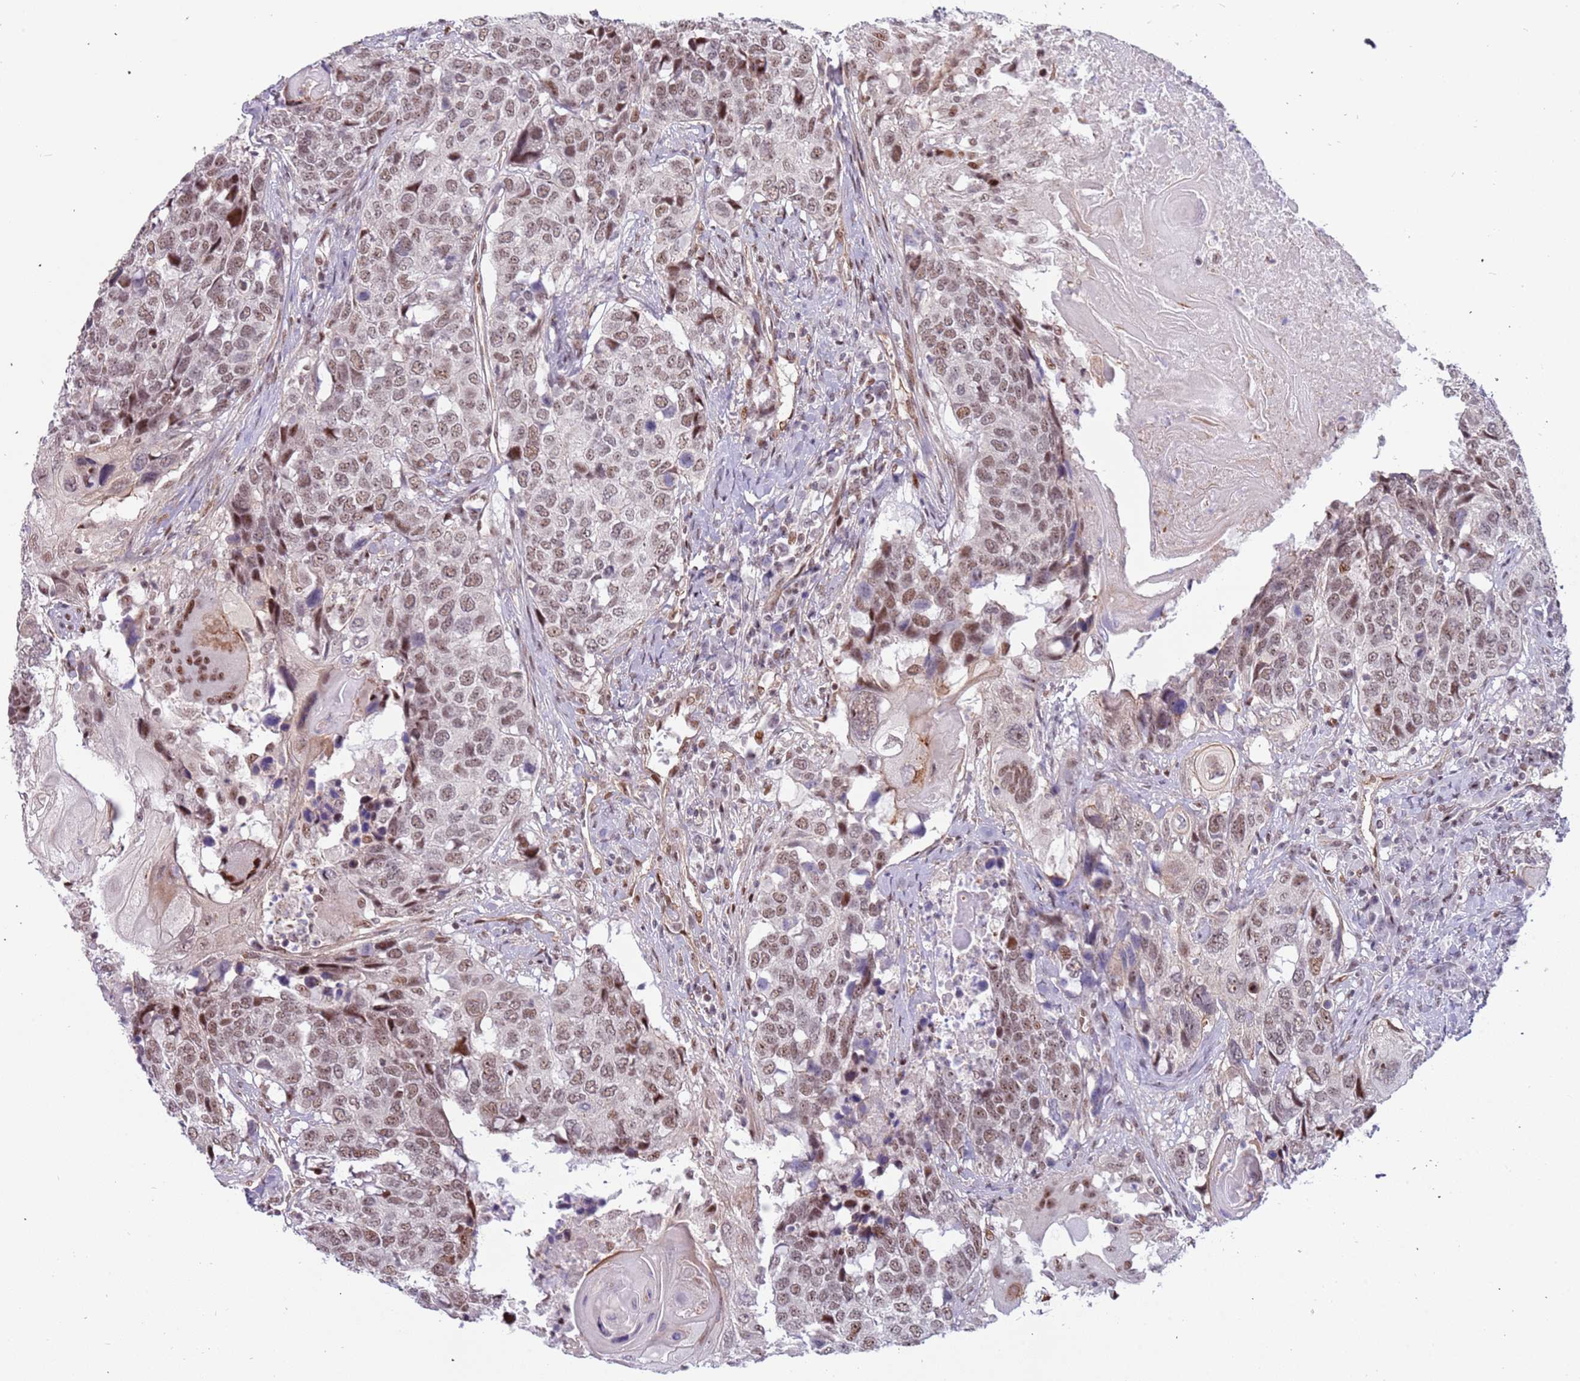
{"staining": {"intensity": "moderate", "quantity": ">75%", "location": "nuclear"}, "tissue": "head and neck cancer", "cell_type": "Tumor cells", "image_type": "cancer", "snomed": [{"axis": "morphology", "description": "Squamous cell carcinoma, NOS"}, {"axis": "topography", "description": "Head-Neck"}], "caption": "The immunohistochemical stain shows moderate nuclear positivity in tumor cells of head and neck cancer (squamous cell carcinoma) tissue. (Stains: DAB (3,3'-diaminobenzidine) in brown, nuclei in blue, Microscopy: brightfield microscopy at high magnification).", "gene": "LRMDA", "patient": {"sex": "male", "age": 66}}